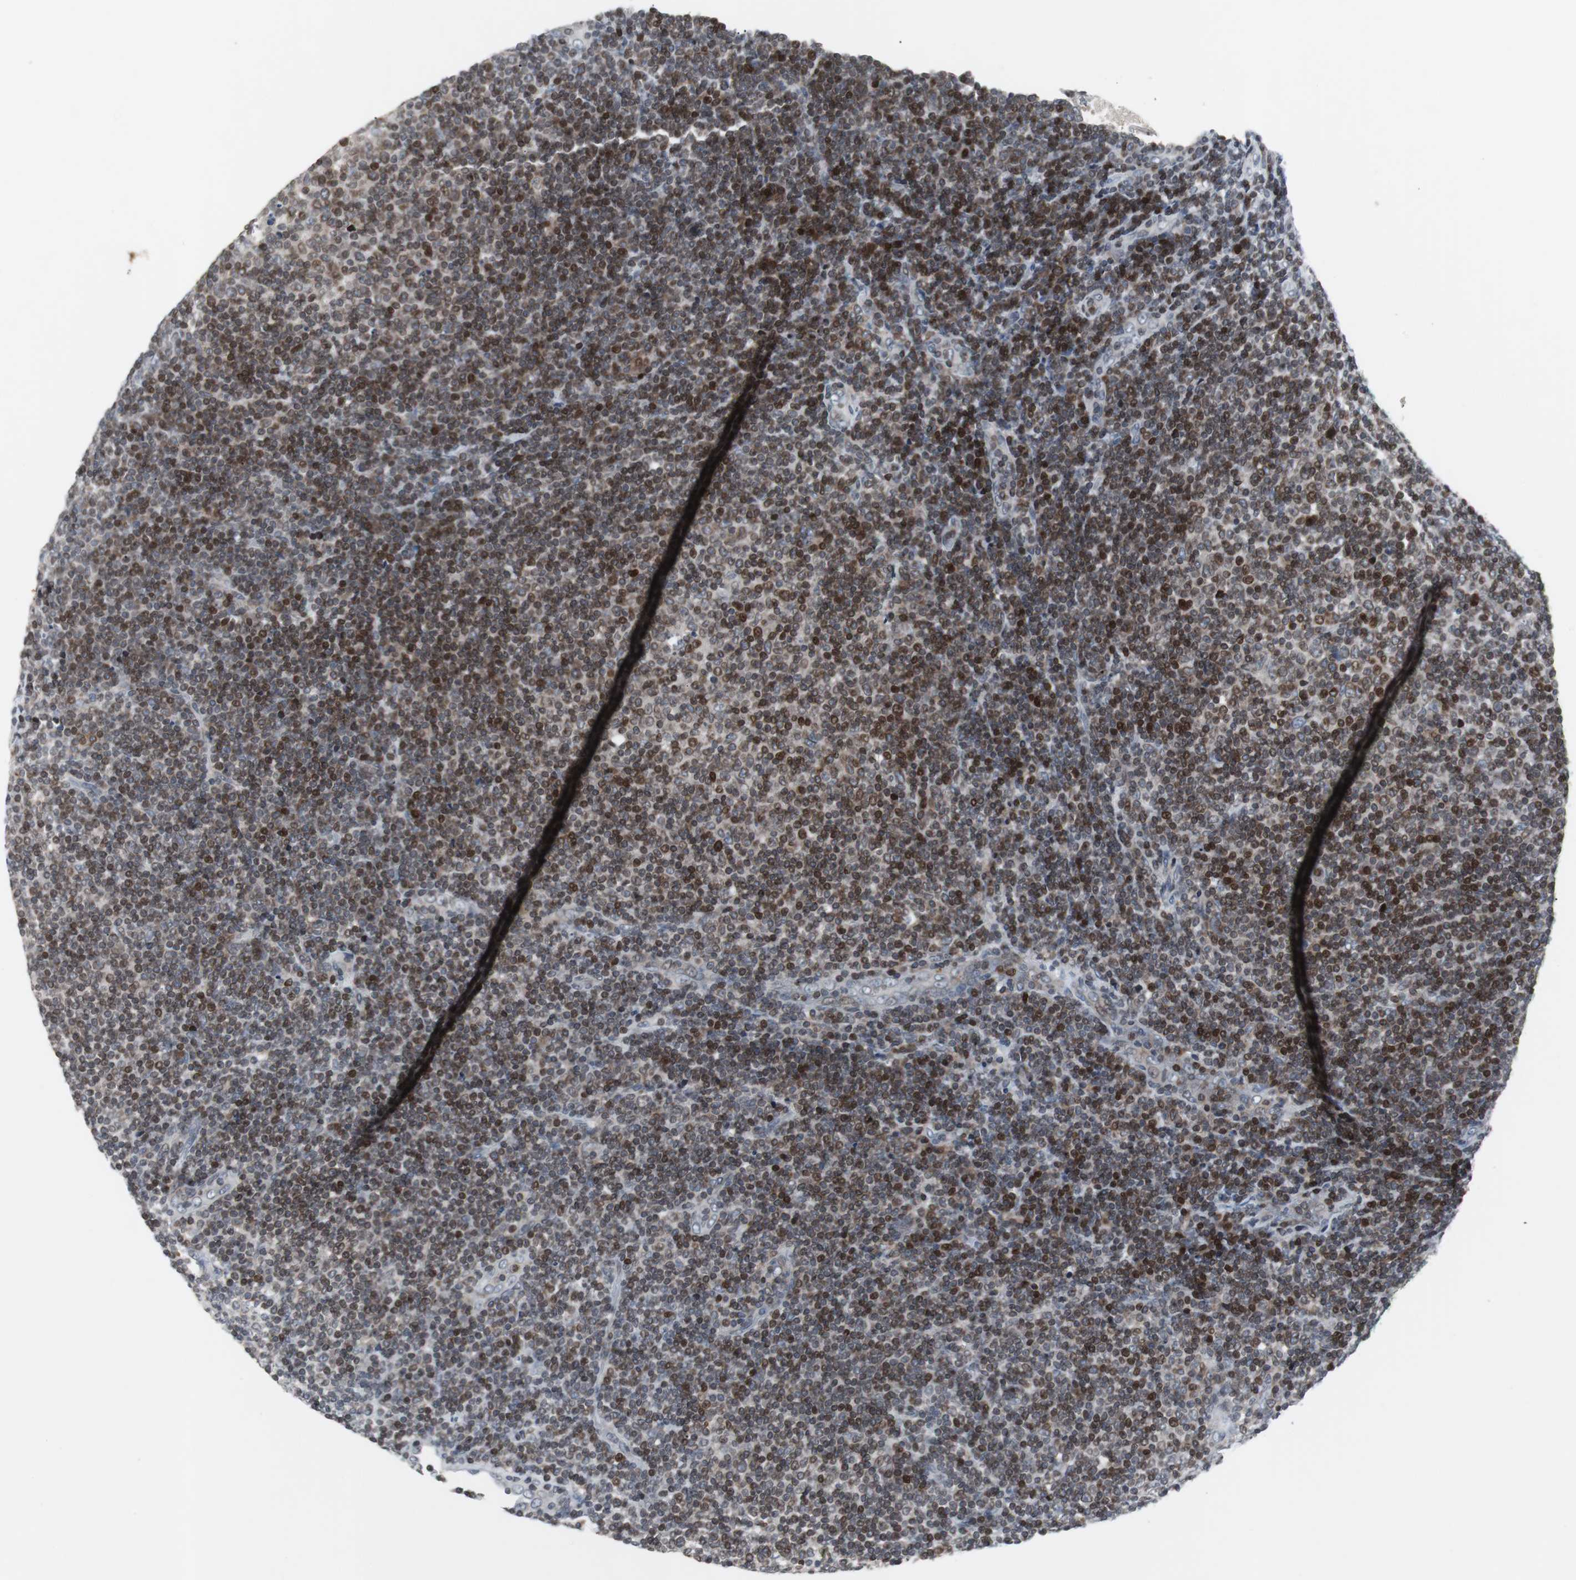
{"staining": {"intensity": "strong", "quantity": ">75%", "location": "nuclear"}, "tissue": "lymphoma", "cell_type": "Tumor cells", "image_type": "cancer", "snomed": [{"axis": "morphology", "description": "Malignant lymphoma, non-Hodgkin's type, Low grade"}, {"axis": "topography", "description": "Lymph node"}], "caption": "Immunohistochemistry (IHC) (DAB (3,3'-diaminobenzidine)) staining of human low-grade malignant lymphoma, non-Hodgkin's type reveals strong nuclear protein positivity in about >75% of tumor cells.", "gene": "ZNF396", "patient": {"sex": "male", "age": 70}}